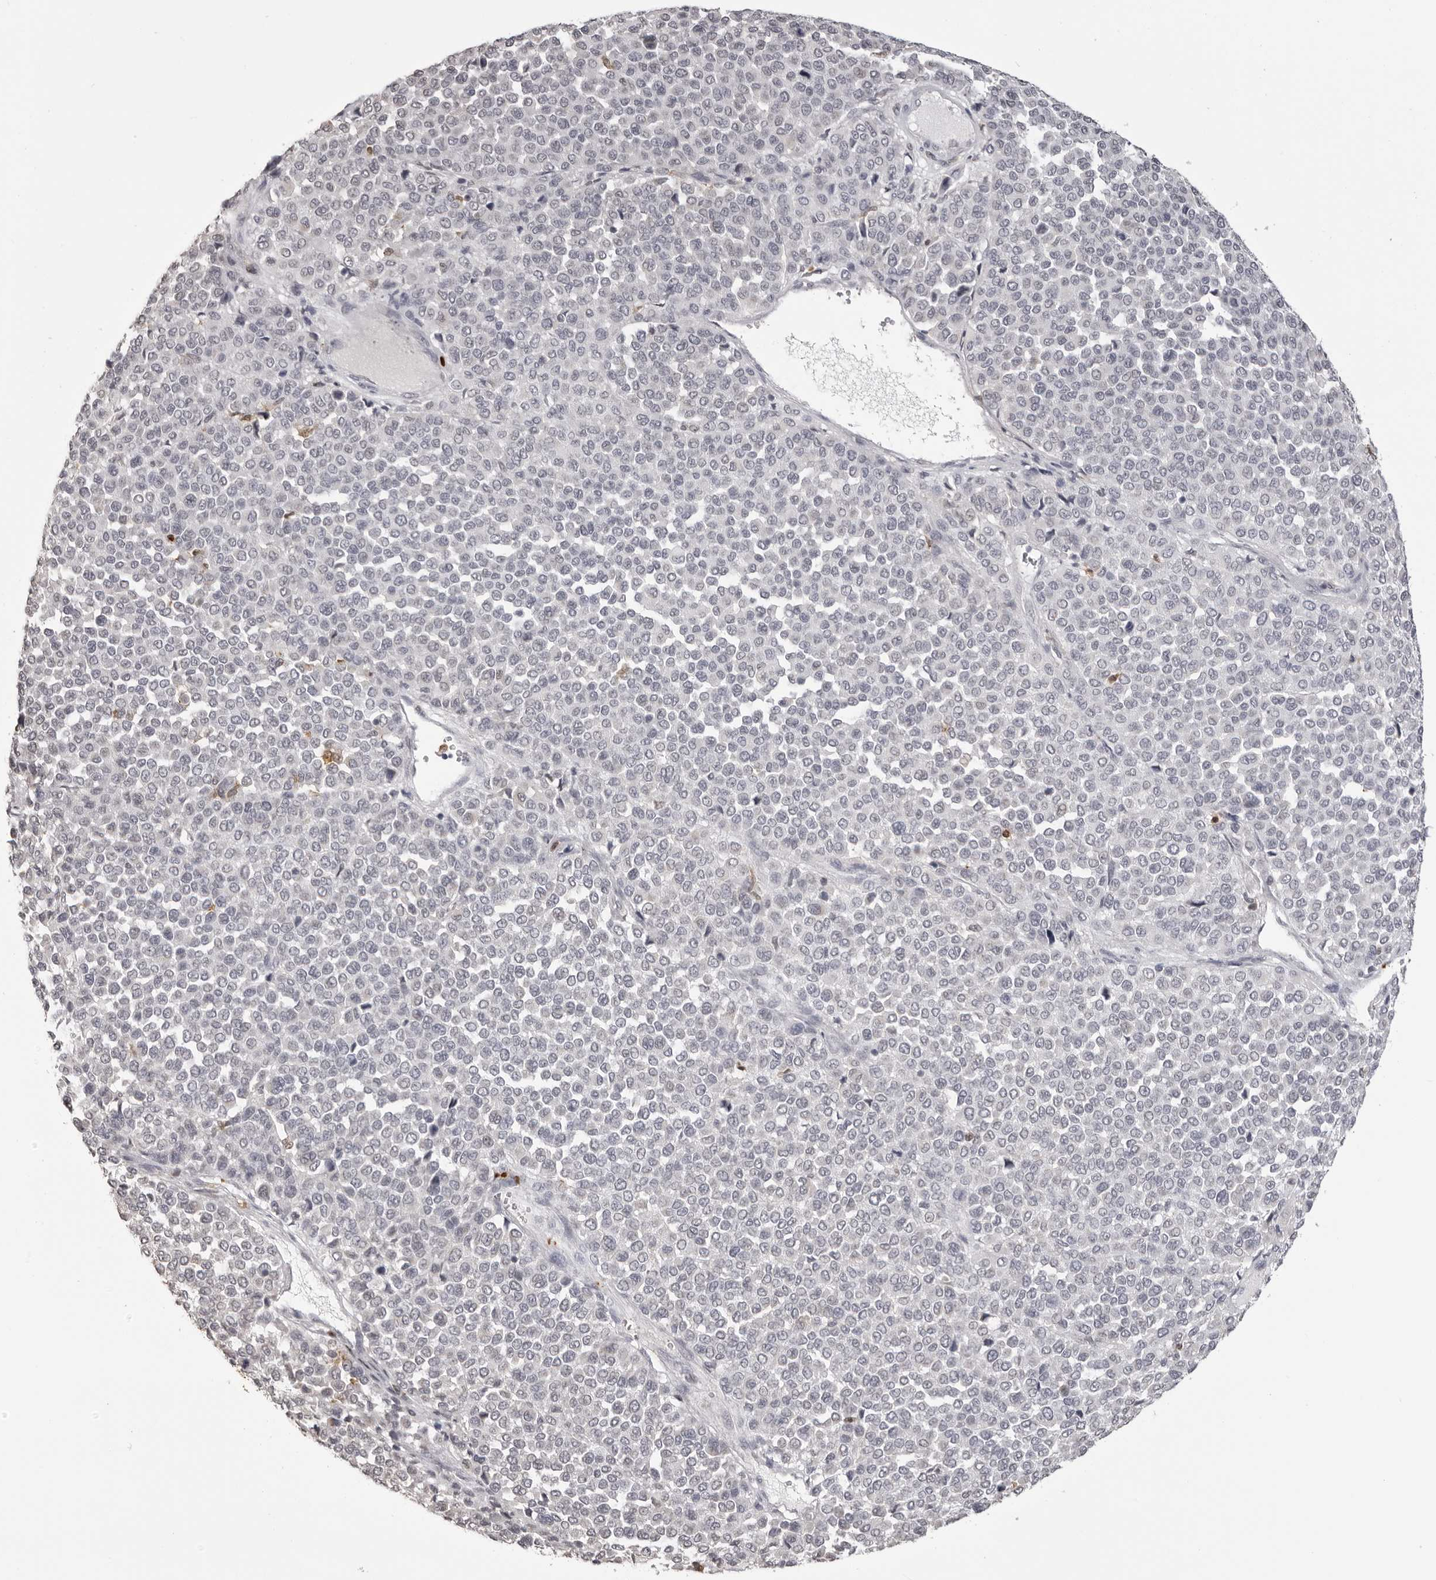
{"staining": {"intensity": "negative", "quantity": "none", "location": "none"}, "tissue": "melanoma", "cell_type": "Tumor cells", "image_type": "cancer", "snomed": [{"axis": "morphology", "description": "Malignant melanoma, Metastatic site"}, {"axis": "topography", "description": "Pancreas"}], "caption": "Human melanoma stained for a protein using immunohistochemistry reveals no expression in tumor cells.", "gene": "IL31", "patient": {"sex": "female", "age": 30}}